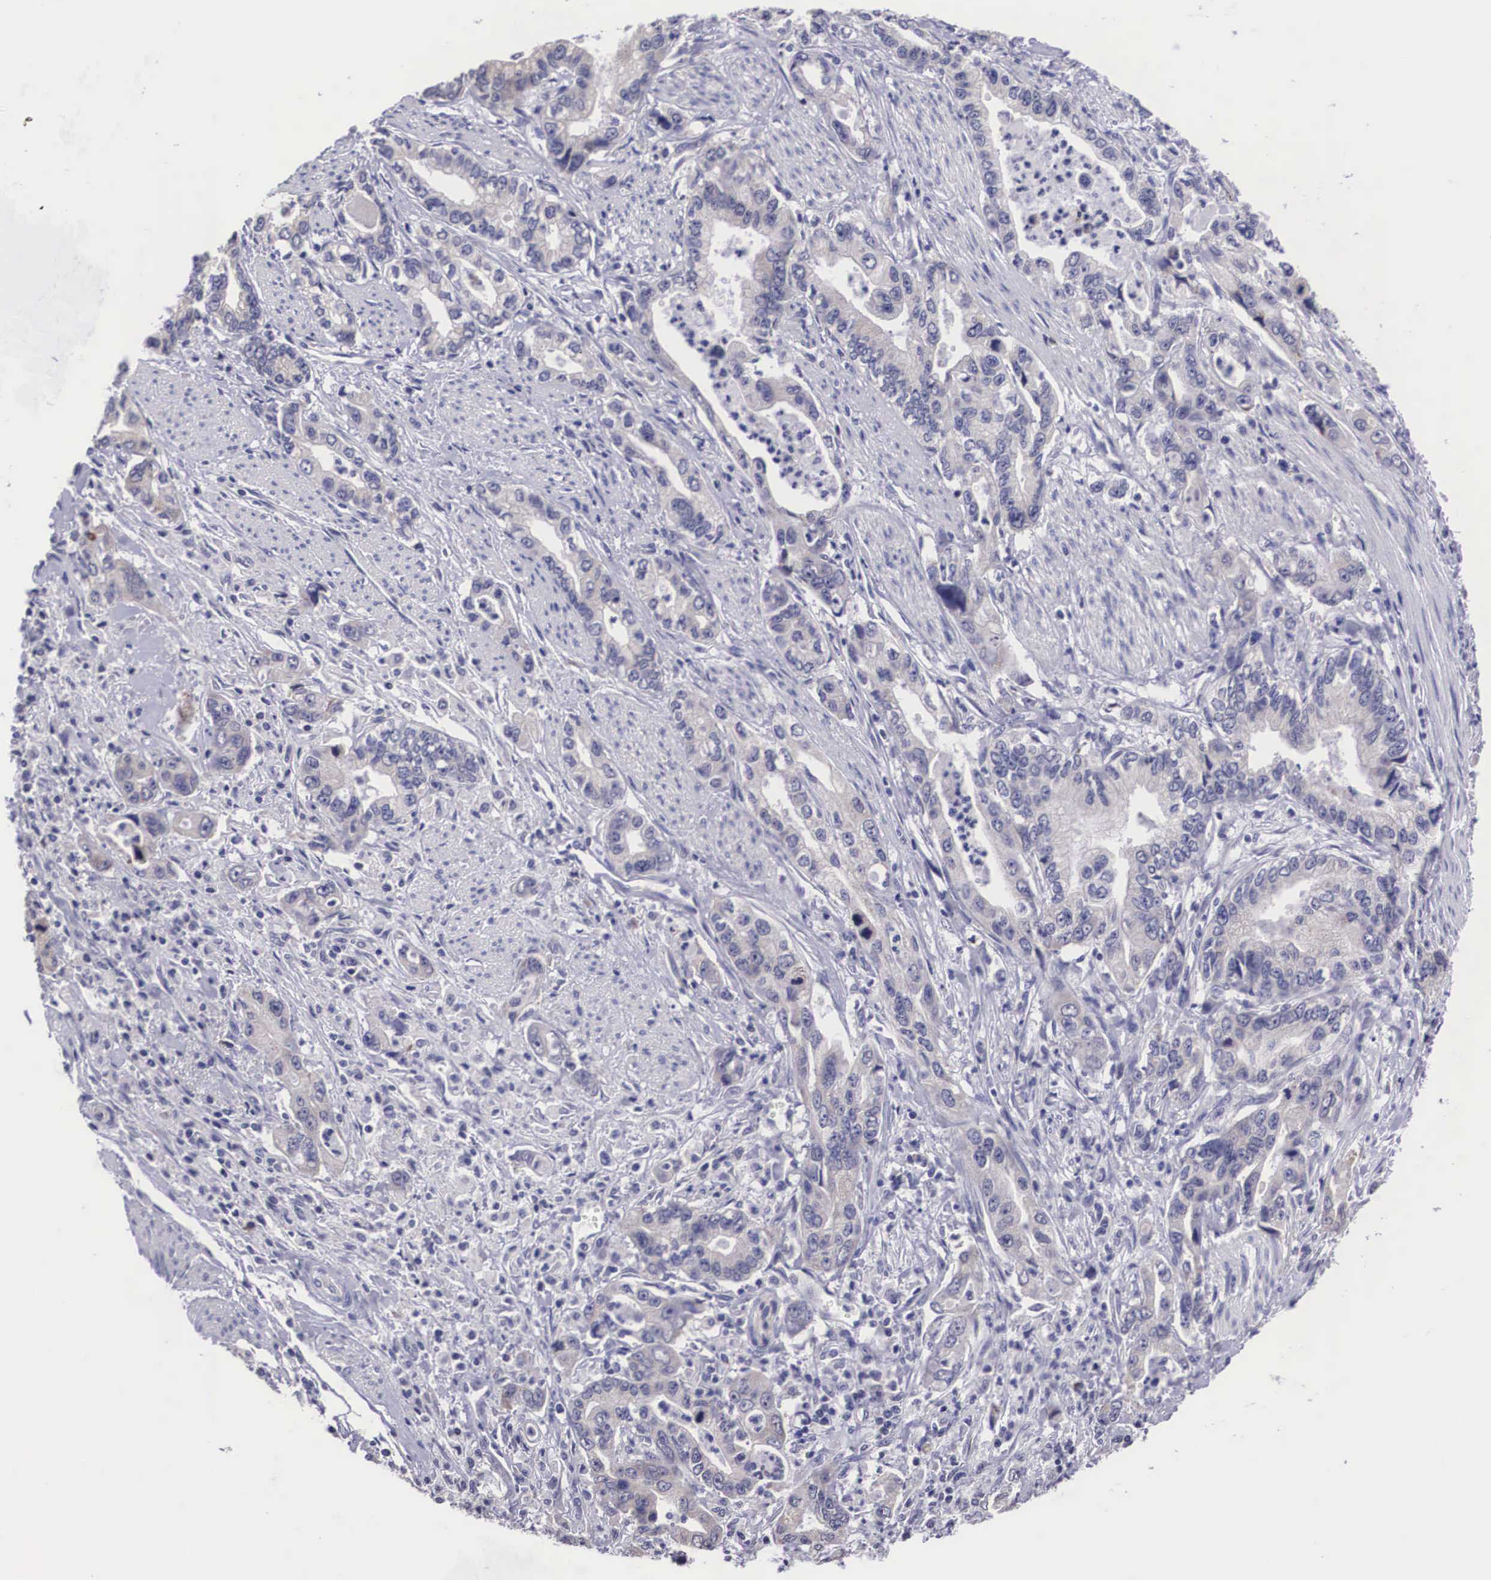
{"staining": {"intensity": "negative", "quantity": "none", "location": "none"}, "tissue": "stomach cancer", "cell_type": "Tumor cells", "image_type": "cancer", "snomed": [{"axis": "morphology", "description": "Adenocarcinoma, NOS"}, {"axis": "topography", "description": "Pancreas"}, {"axis": "topography", "description": "Stomach, upper"}], "caption": "Histopathology image shows no significant protein positivity in tumor cells of stomach cancer (adenocarcinoma).", "gene": "ARG2", "patient": {"sex": "male", "age": 77}}